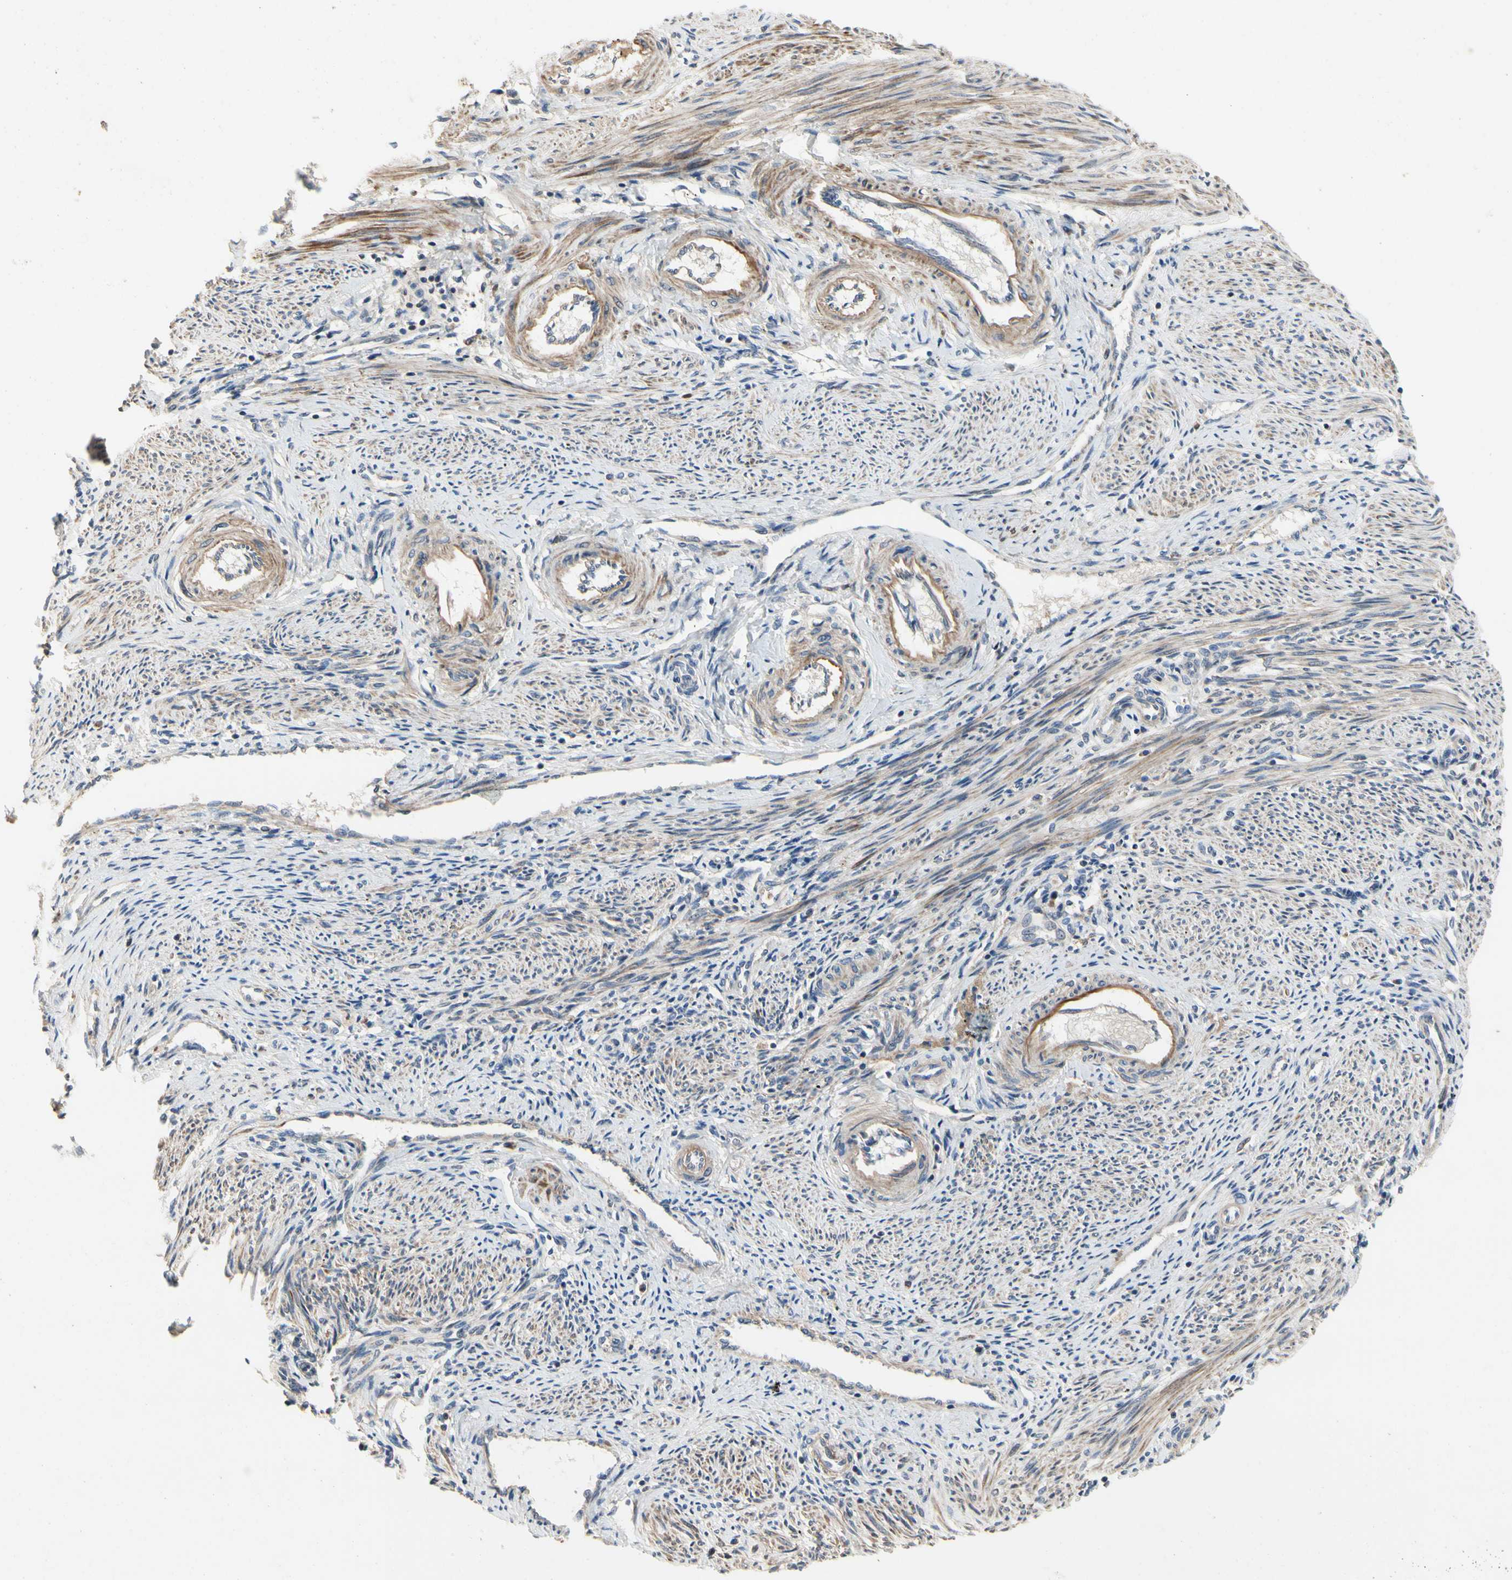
{"staining": {"intensity": "negative", "quantity": "none", "location": "none"}, "tissue": "endometrium", "cell_type": "Cells in endometrial stroma", "image_type": "normal", "snomed": [{"axis": "morphology", "description": "Normal tissue, NOS"}, {"axis": "topography", "description": "Endometrium"}], "caption": "This is an immunohistochemistry histopathology image of unremarkable endometrium. There is no positivity in cells in endometrial stroma.", "gene": "CRTAC1", "patient": {"sex": "female", "age": 42}}